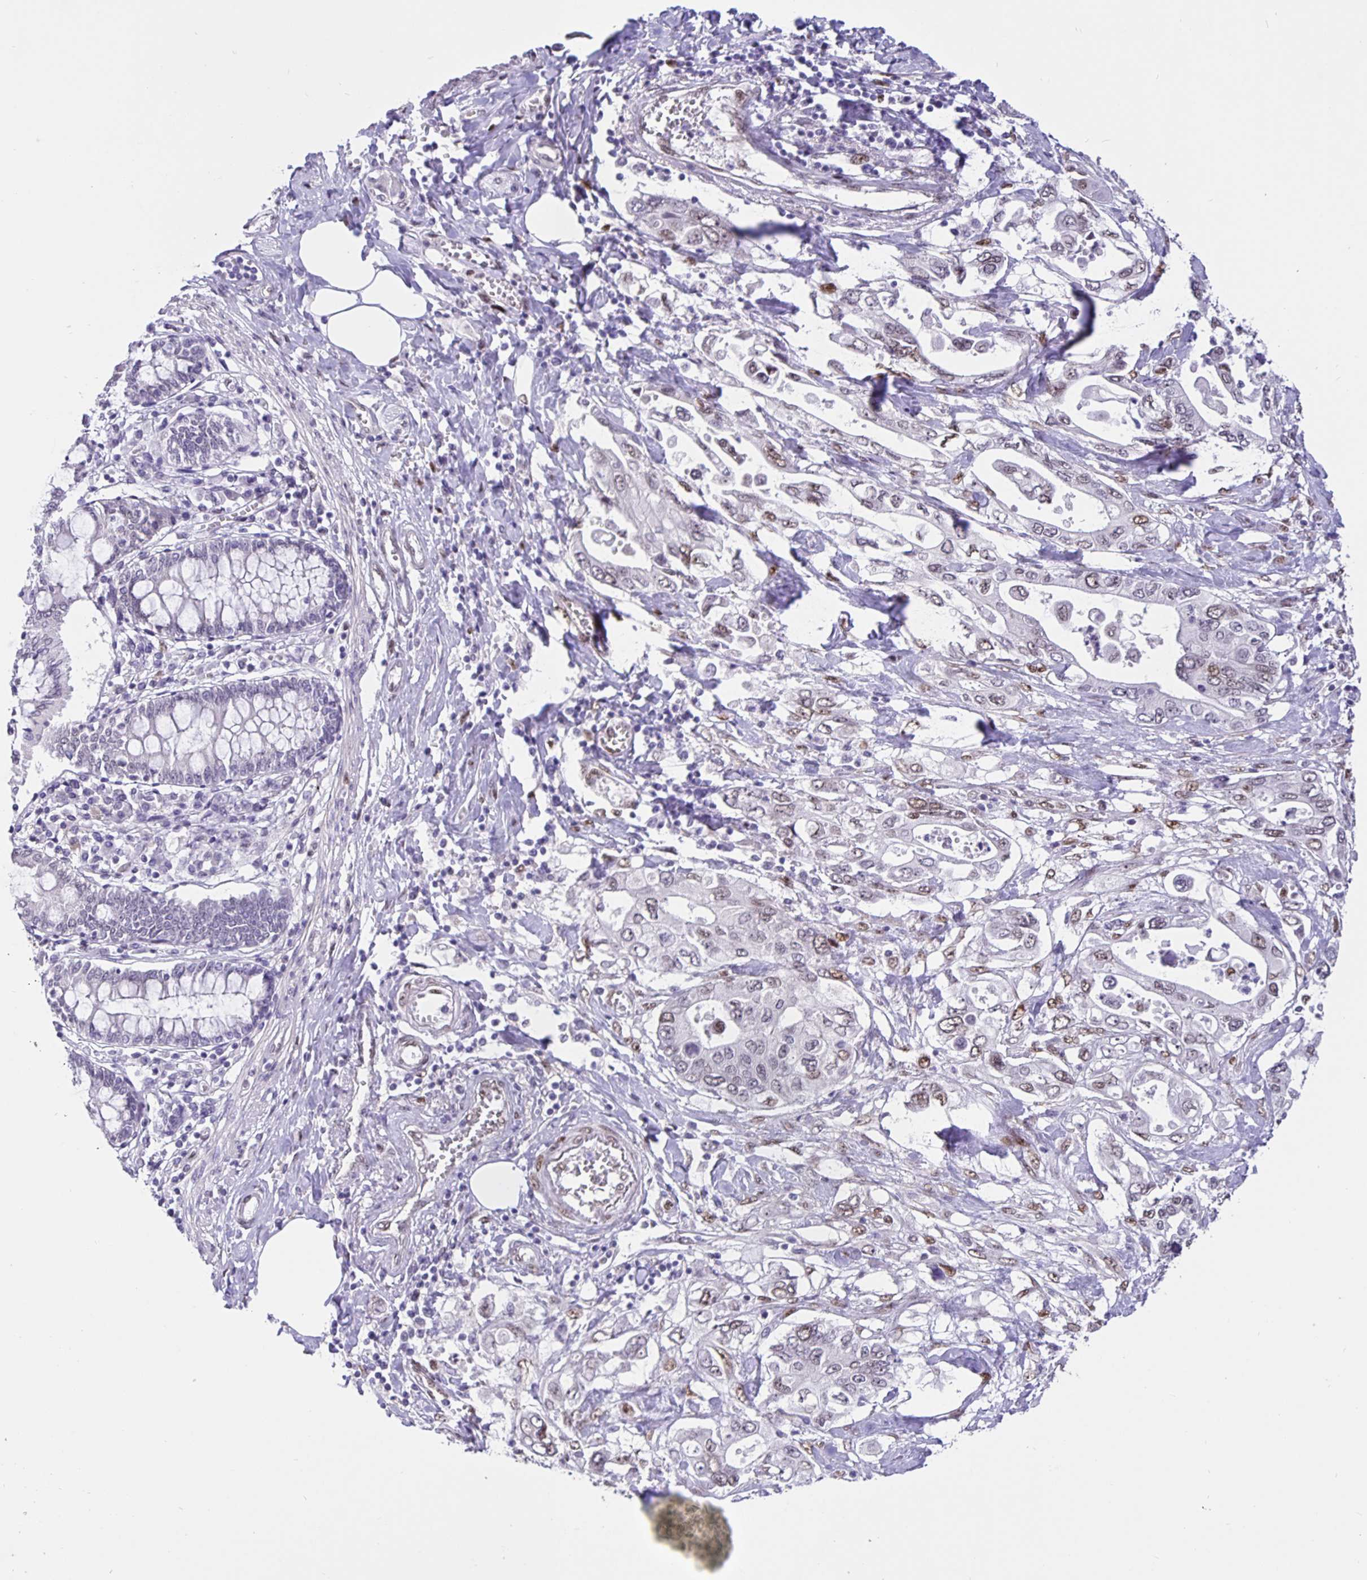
{"staining": {"intensity": "moderate", "quantity": "25%-75%", "location": "nuclear"}, "tissue": "pancreatic cancer", "cell_type": "Tumor cells", "image_type": "cancer", "snomed": [{"axis": "morphology", "description": "Adenocarcinoma, NOS"}, {"axis": "topography", "description": "Pancreas"}], "caption": "The image shows immunohistochemical staining of pancreatic cancer (adenocarcinoma). There is moderate nuclear staining is present in approximately 25%-75% of tumor cells.", "gene": "FOSL2", "patient": {"sex": "female", "age": 63}}